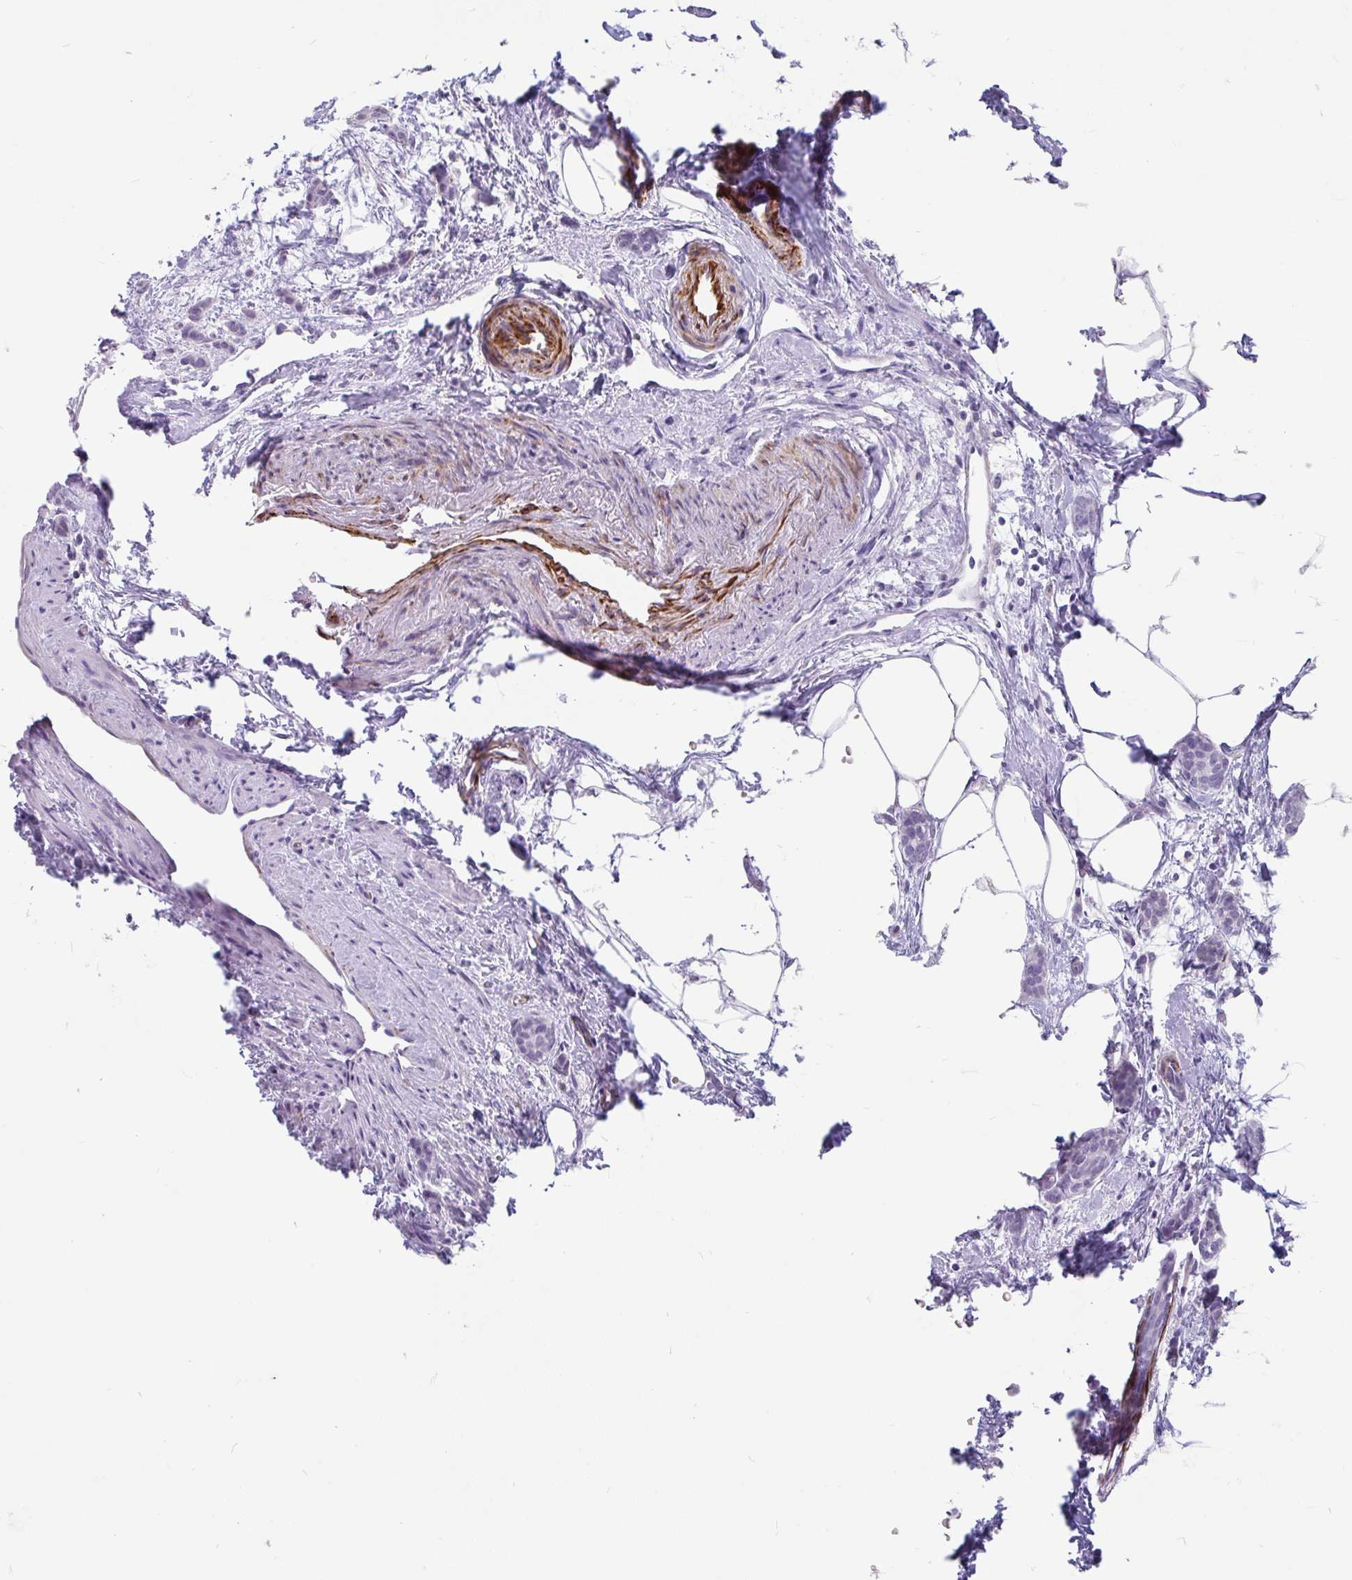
{"staining": {"intensity": "negative", "quantity": "none", "location": "none"}, "tissue": "breast cancer", "cell_type": "Tumor cells", "image_type": "cancer", "snomed": [{"axis": "morphology", "description": "Duct carcinoma"}, {"axis": "topography", "description": "Breast"}], "caption": "Tumor cells are negative for protein expression in human breast cancer (intraductal carcinoma).", "gene": "EML5", "patient": {"sex": "female", "age": 72}}